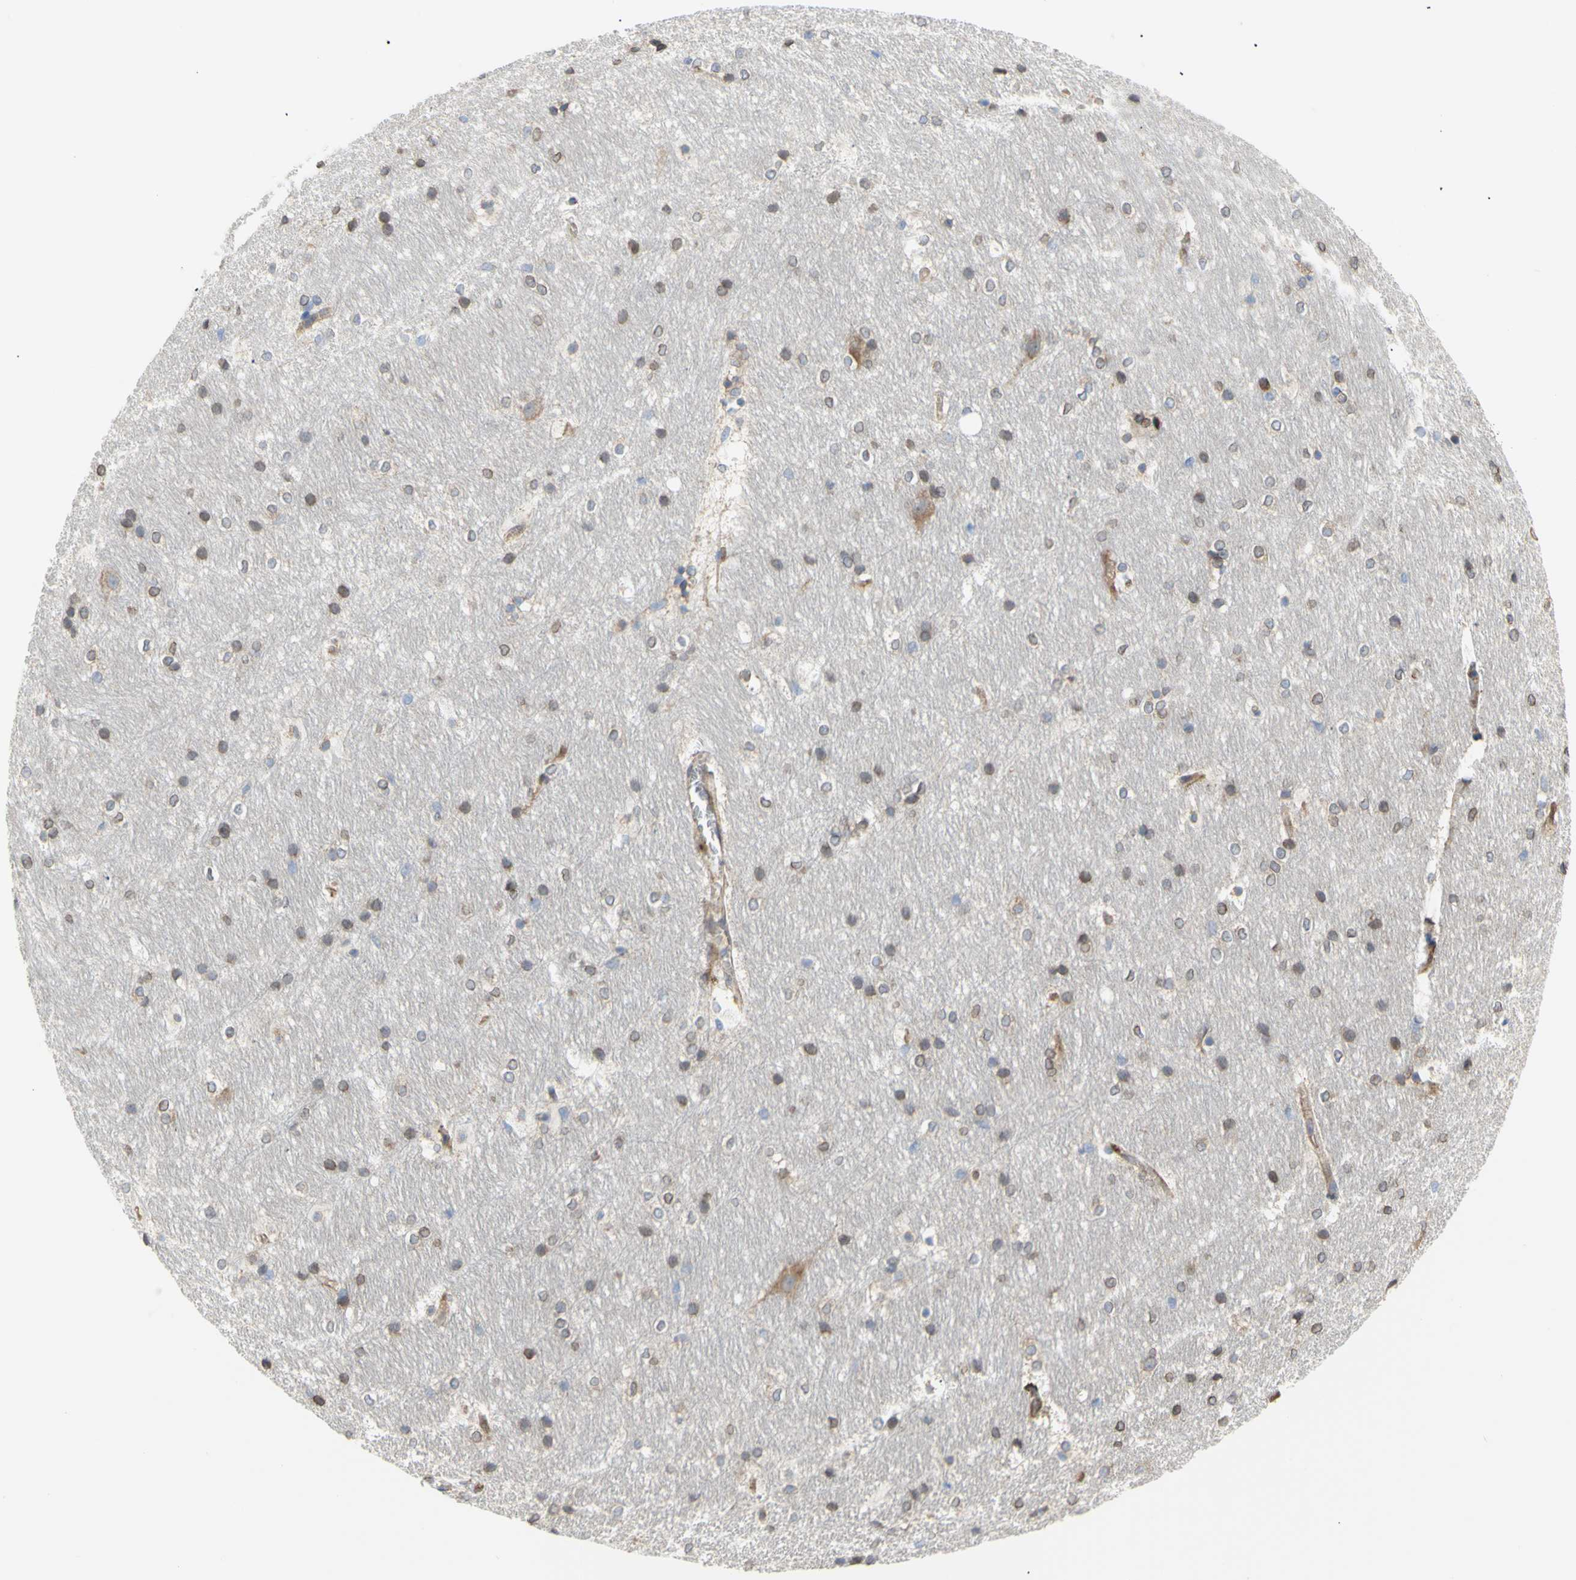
{"staining": {"intensity": "weak", "quantity": "25%-75%", "location": "cytoplasmic/membranous,nuclear"}, "tissue": "hippocampus", "cell_type": "Glial cells", "image_type": "normal", "snomed": [{"axis": "morphology", "description": "Normal tissue, NOS"}, {"axis": "topography", "description": "Hippocampus"}], "caption": "Glial cells demonstrate low levels of weak cytoplasmic/membranous,nuclear expression in approximately 25%-75% of cells in benign human hippocampus.", "gene": "ERLIN1", "patient": {"sex": "female", "age": 19}}